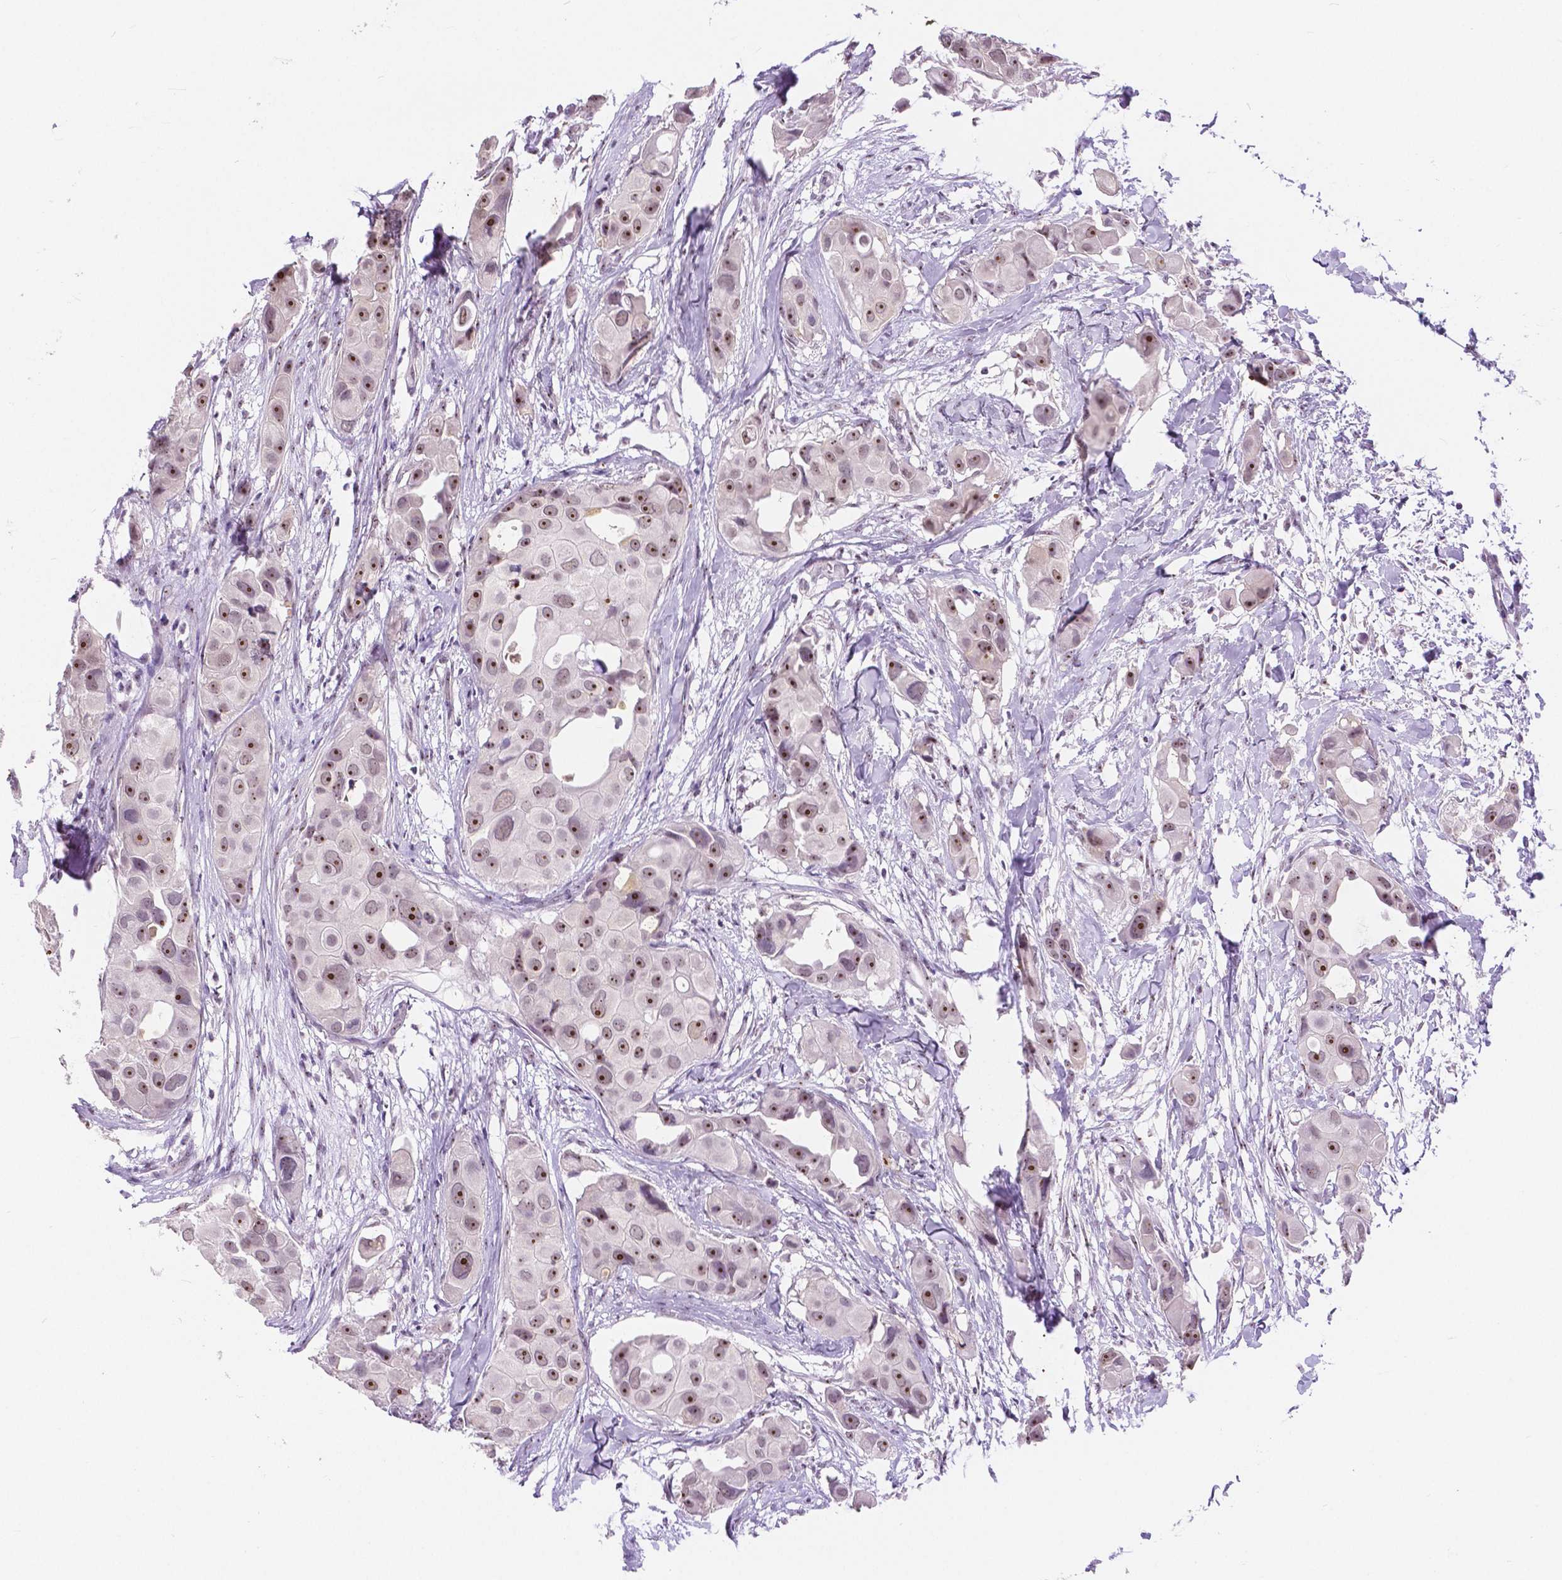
{"staining": {"intensity": "moderate", "quantity": ">75%", "location": "nuclear"}, "tissue": "breast cancer", "cell_type": "Tumor cells", "image_type": "cancer", "snomed": [{"axis": "morphology", "description": "Duct carcinoma"}, {"axis": "topography", "description": "Breast"}], "caption": "Immunohistochemical staining of breast cancer shows medium levels of moderate nuclear protein expression in approximately >75% of tumor cells.", "gene": "NHP2", "patient": {"sex": "female", "age": 38}}